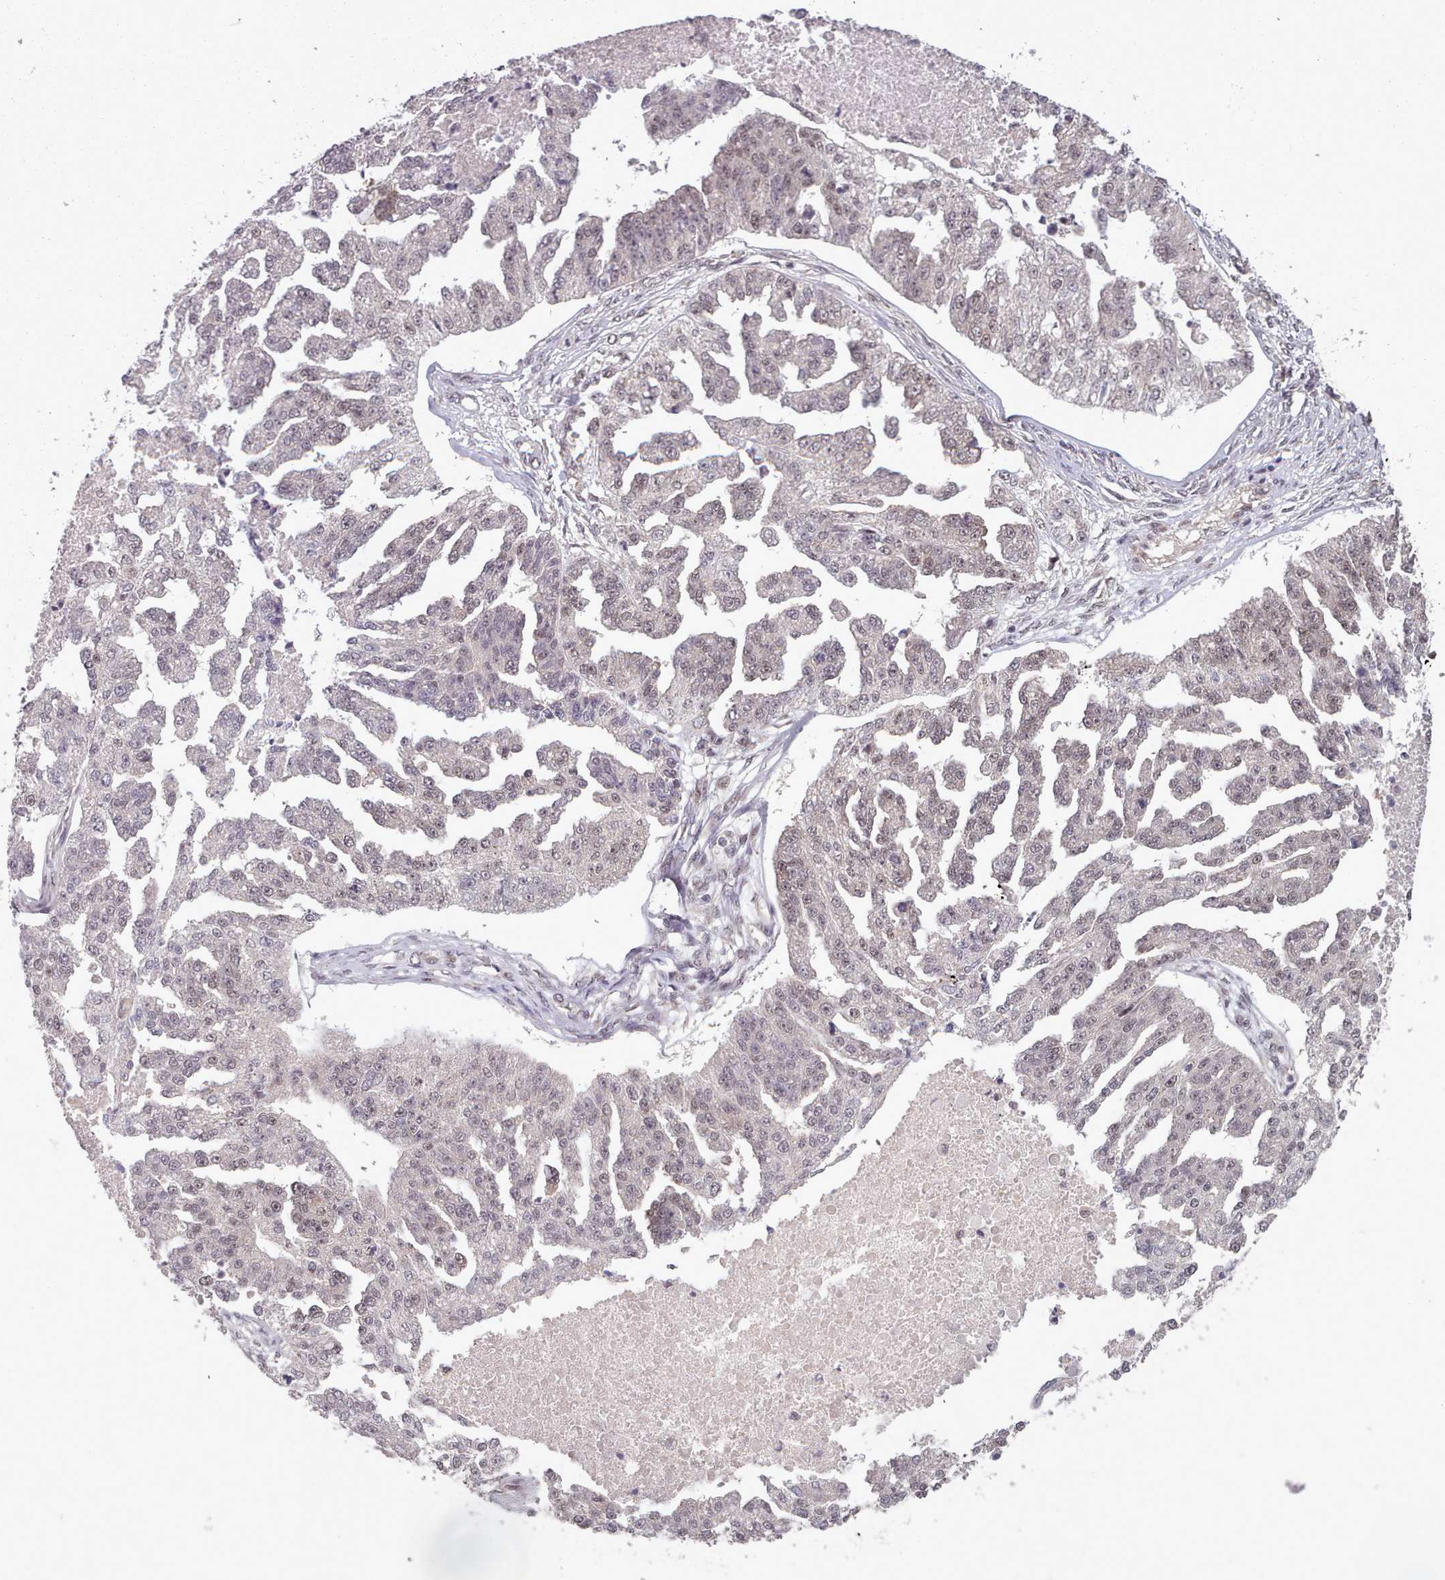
{"staining": {"intensity": "weak", "quantity": "25%-75%", "location": "nuclear"}, "tissue": "ovarian cancer", "cell_type": "Tumor cells", "image_type": "cancer", "snomed": [{"axis": "morphology", "description": "Cystadenocarcinoma, serous, NOS"}, {"axis": "topography", "description": "Ovary"}], "caption": "Ovarian cancer (serous cystadenocarcinoma) tissue exhibits weak nuclear staining in approximately 25%-75% of tumor cells", "gene": "DHX8", "patient": {"sex": "female", "age": 58}}